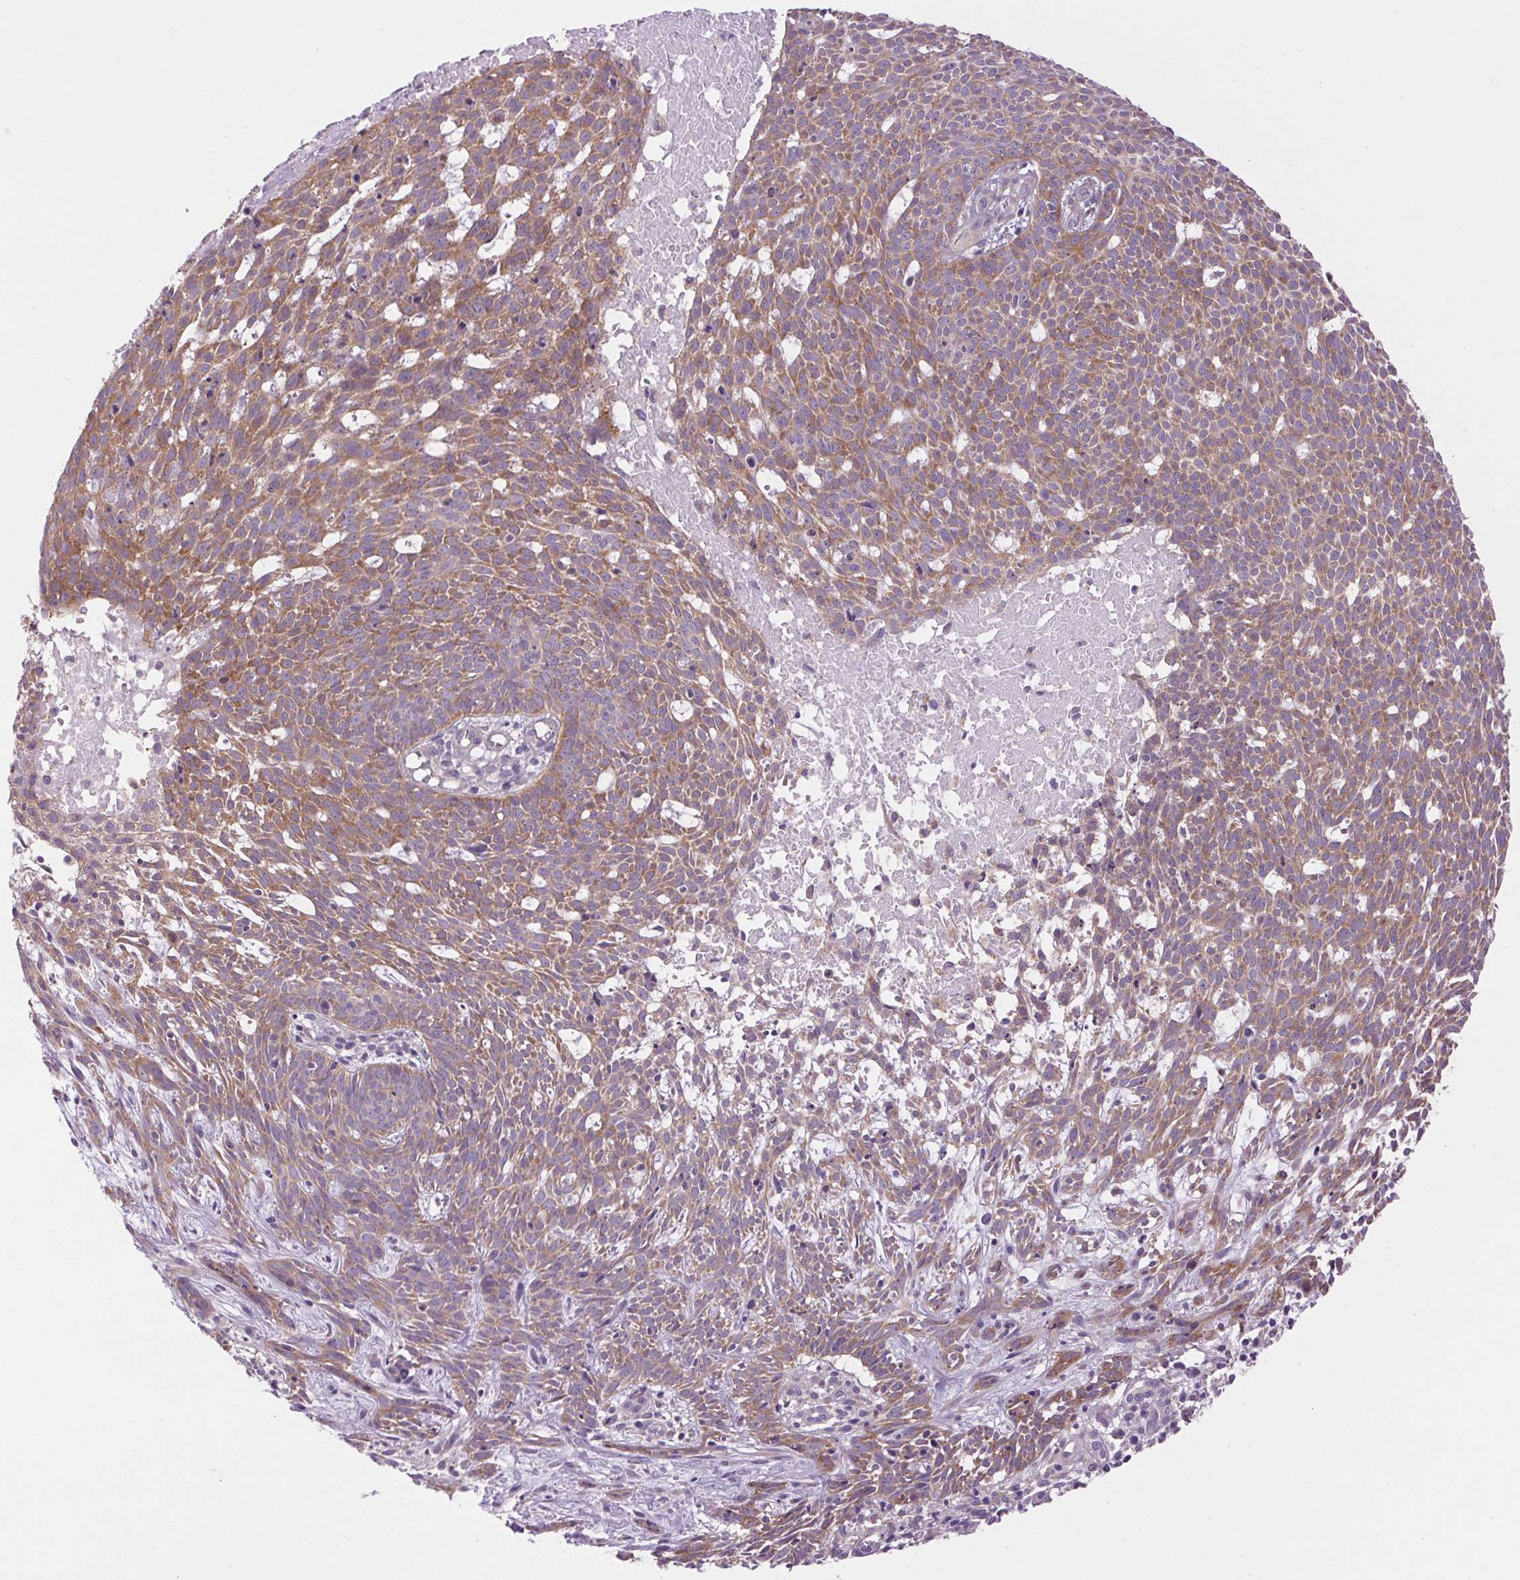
{"staining": {"intensity": "moderate", "quantity": "25%-75%", "location": "cytoplasmic/membranous"}, "tissue": "skin cancer", "cell_type": "Tumor cells", "image_type": "cancer", "snomed": [{"axis": "morphology", "description": "Basal cell carcinoma"}, {"axis": "topography", "description": "Skin"}], "caption": "Tumor cells show medium levels of moderate cytoplasmic/membranous expression in approximately 25%-75% of cells in human skin basal cell carcinoma.", "gene": "SOWAHC", "patient": {"sex": "male", "age": 59}}